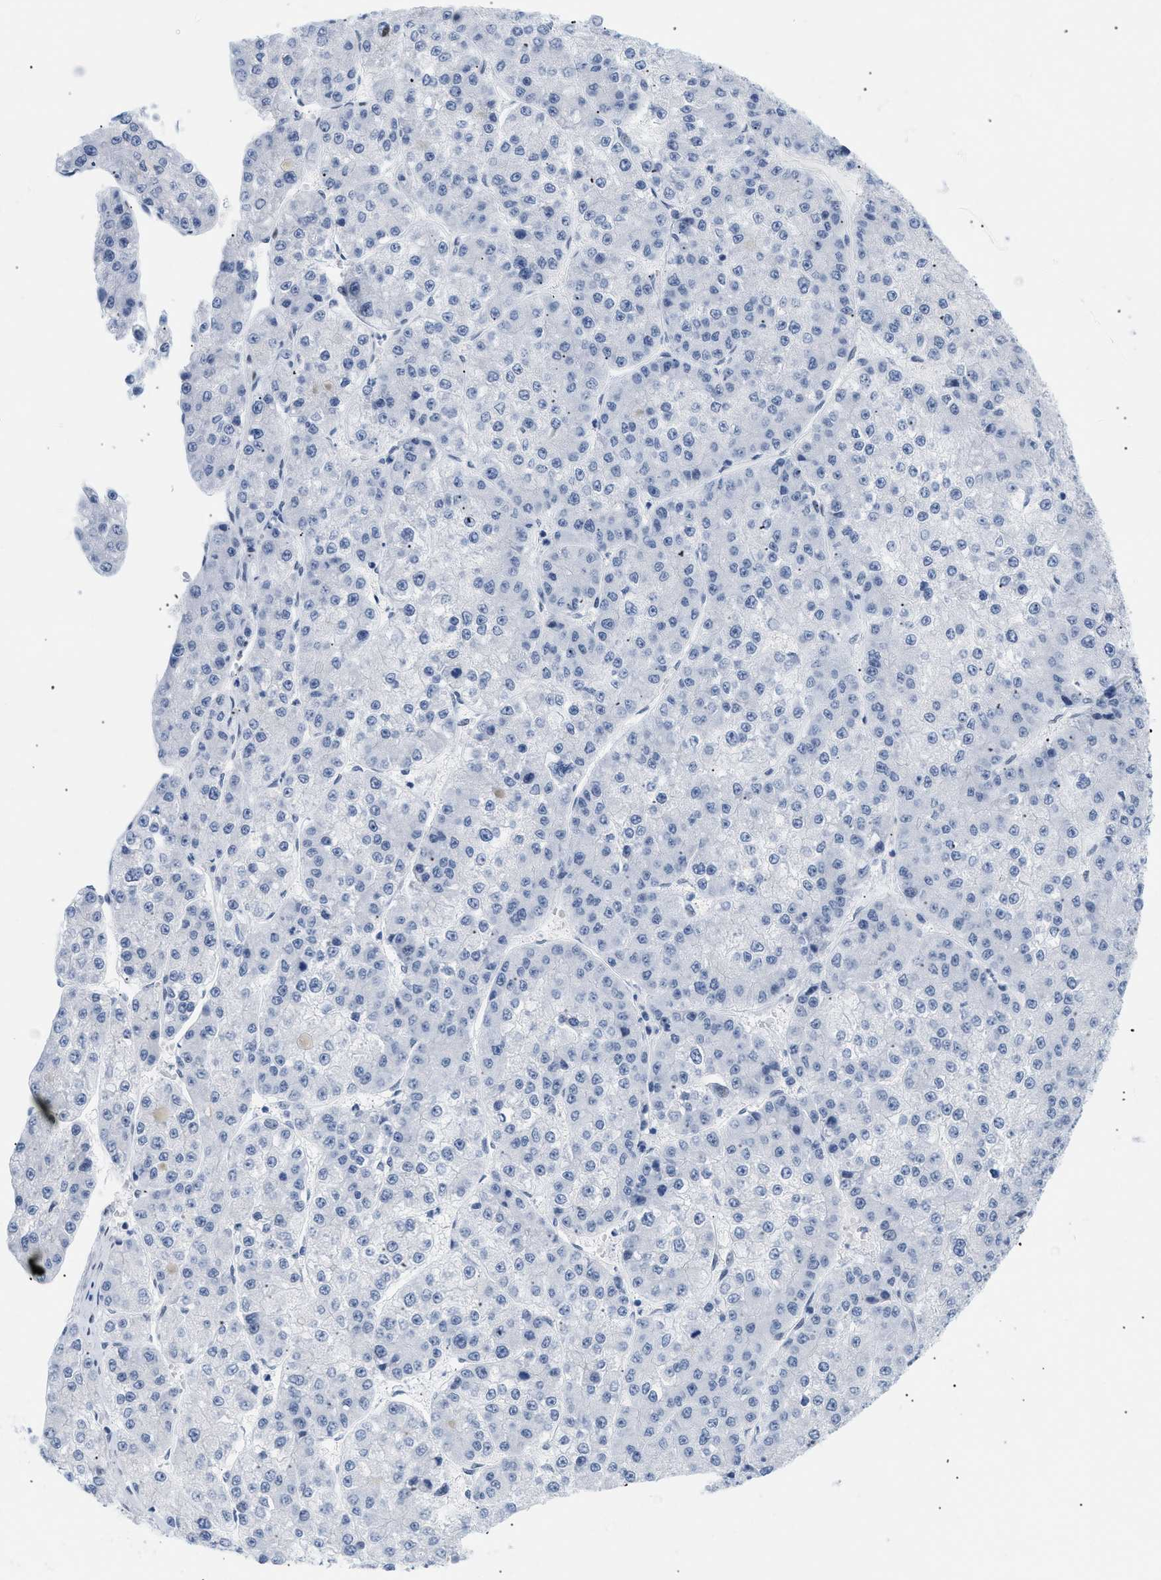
{"staining": {"intensity": "negative", "quantity": "none", "location": "none"}, "tissue": "liver cancer", "cell_type": "Tumor cells", "image_type": "cancer", "snomed": [{"axis": "morphology", "description": "Carcinoma, Hepatocellular, NOS"}, {"axis": "topography", "description": "Liver"}], "caption": "Image shows no significant protein expression in tumor cells of liver cancer.", "gene": "ELN", "patient": {"sex": "female", "age": 73}}